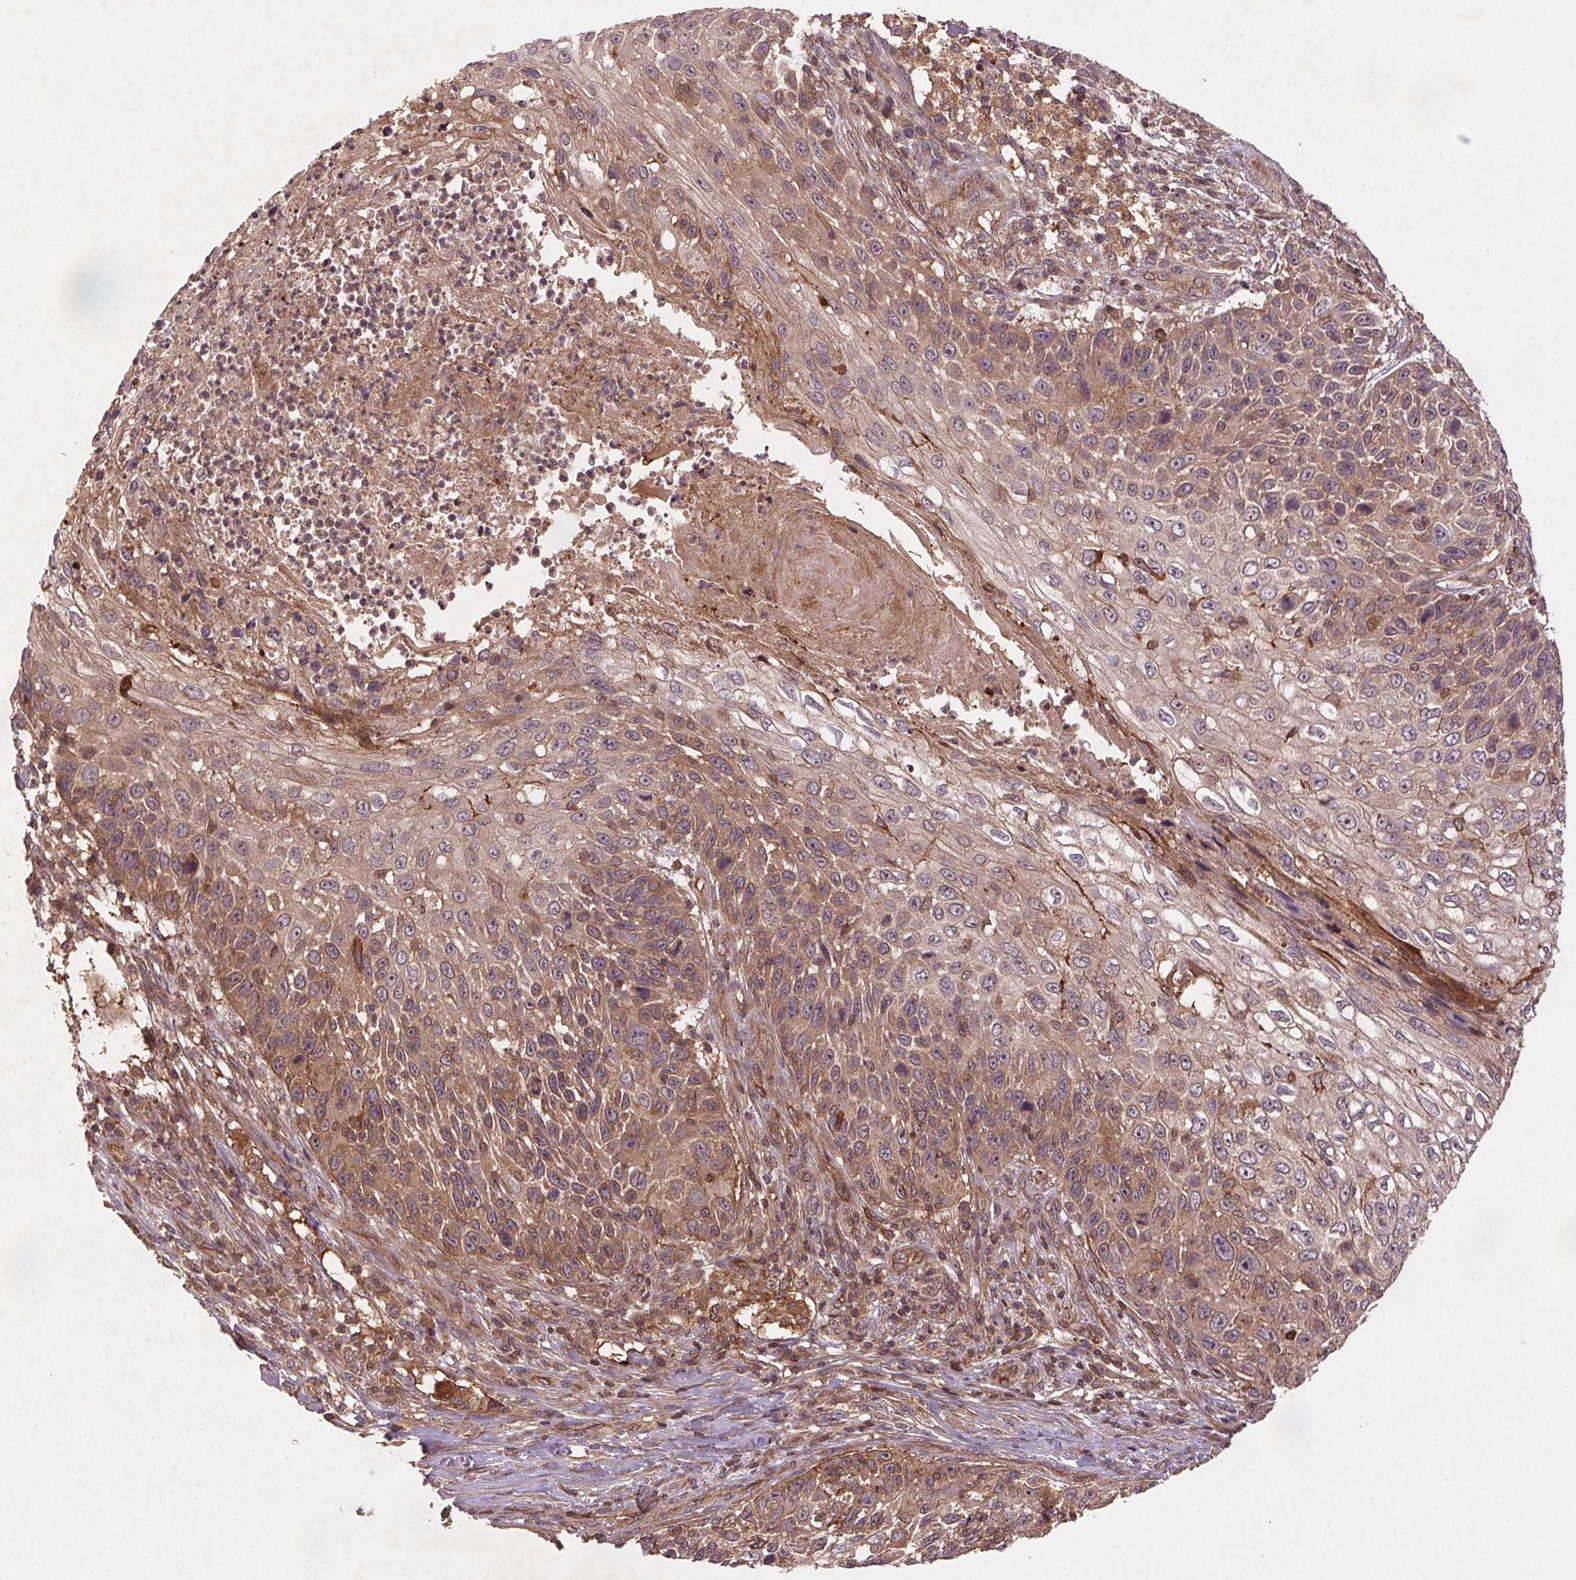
{"staining": {"intensity": "moderate", "quantity": "25%-75%", "location": "cytoplasmic/membranous"}, "tissue": "skin cancer", "cell_type": "Tumor cells", "image_type": "cancer", "snomed": [{"axis": "morphology", "description": "Squamous cell carcinoma, NOS"}, {"axis": "topography", "description": "Skin"}], "caption": "Immunohistochemical staining of human skin squamous cell carcinoma reveals moderate cytoplasmic/membranous protein expression in about 25%-75% of tumor cells.", "gene": "SEC14L2", "patient": {"sex": "male", "age": 92}}